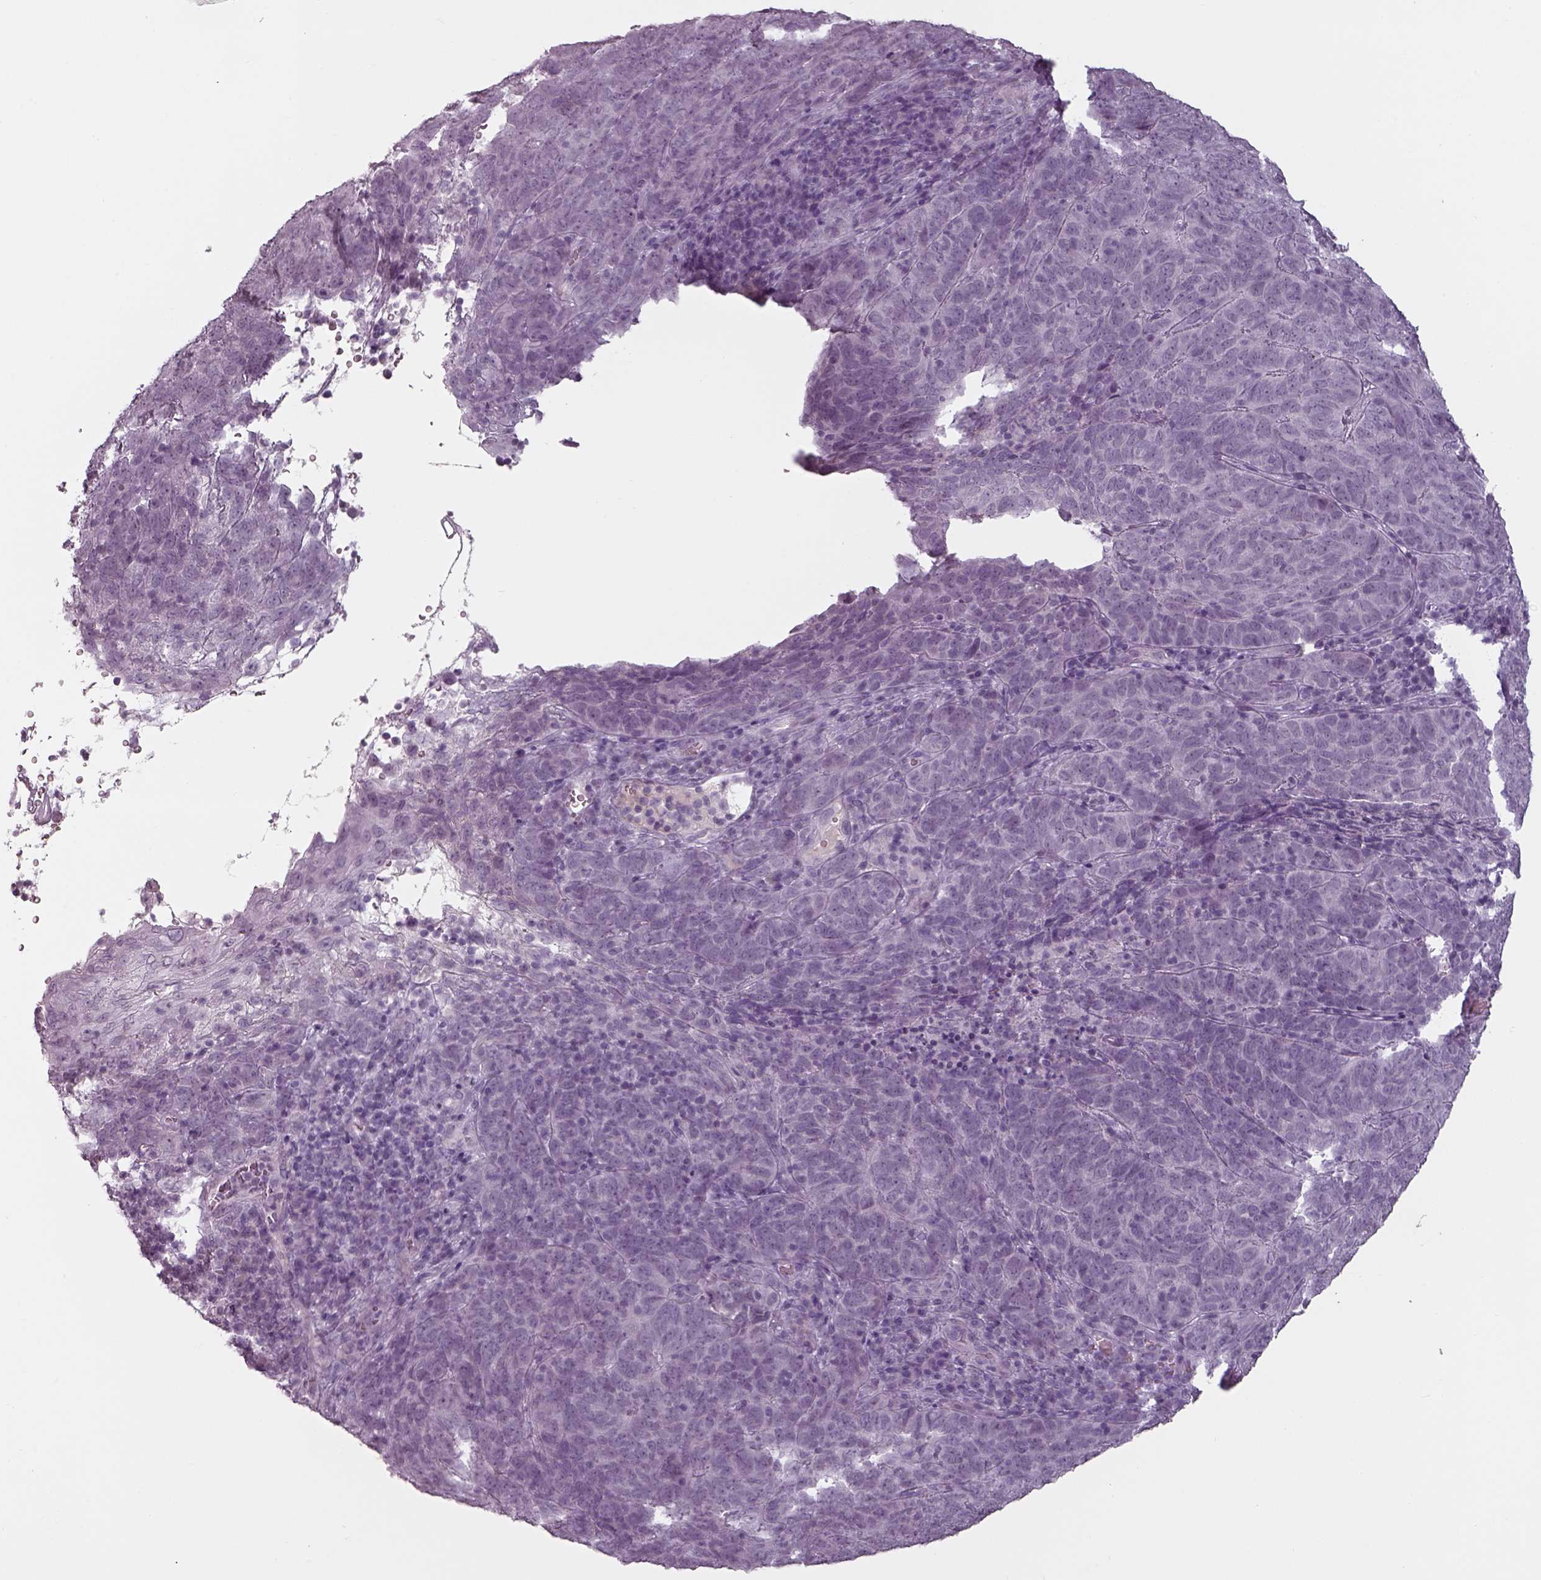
{"staining": {"intensity": "negative", "quantity": "none", "location": "none"}, "tissue": "skin cancer", "cell_type": "Tumor cells", "image_type": "cancer", "snomed": [{"axis": "morphology", "description": "Squamous cell carcinoma, NOS"}, {"axis": "topography", "description": "Skin"}, {"axis": "topography", "description": "Anal"}], "caption": "Immunohistochemistry (IHC) photomicrograph of neoplastic tissue: human skin squamous cell carcinoma stained with DAB reveals no significant protein staining in tumor cells. Nuclei are stained in blue.", "gene": "SEPTIN14", "patient": {"sex": "female", "age": 51}}